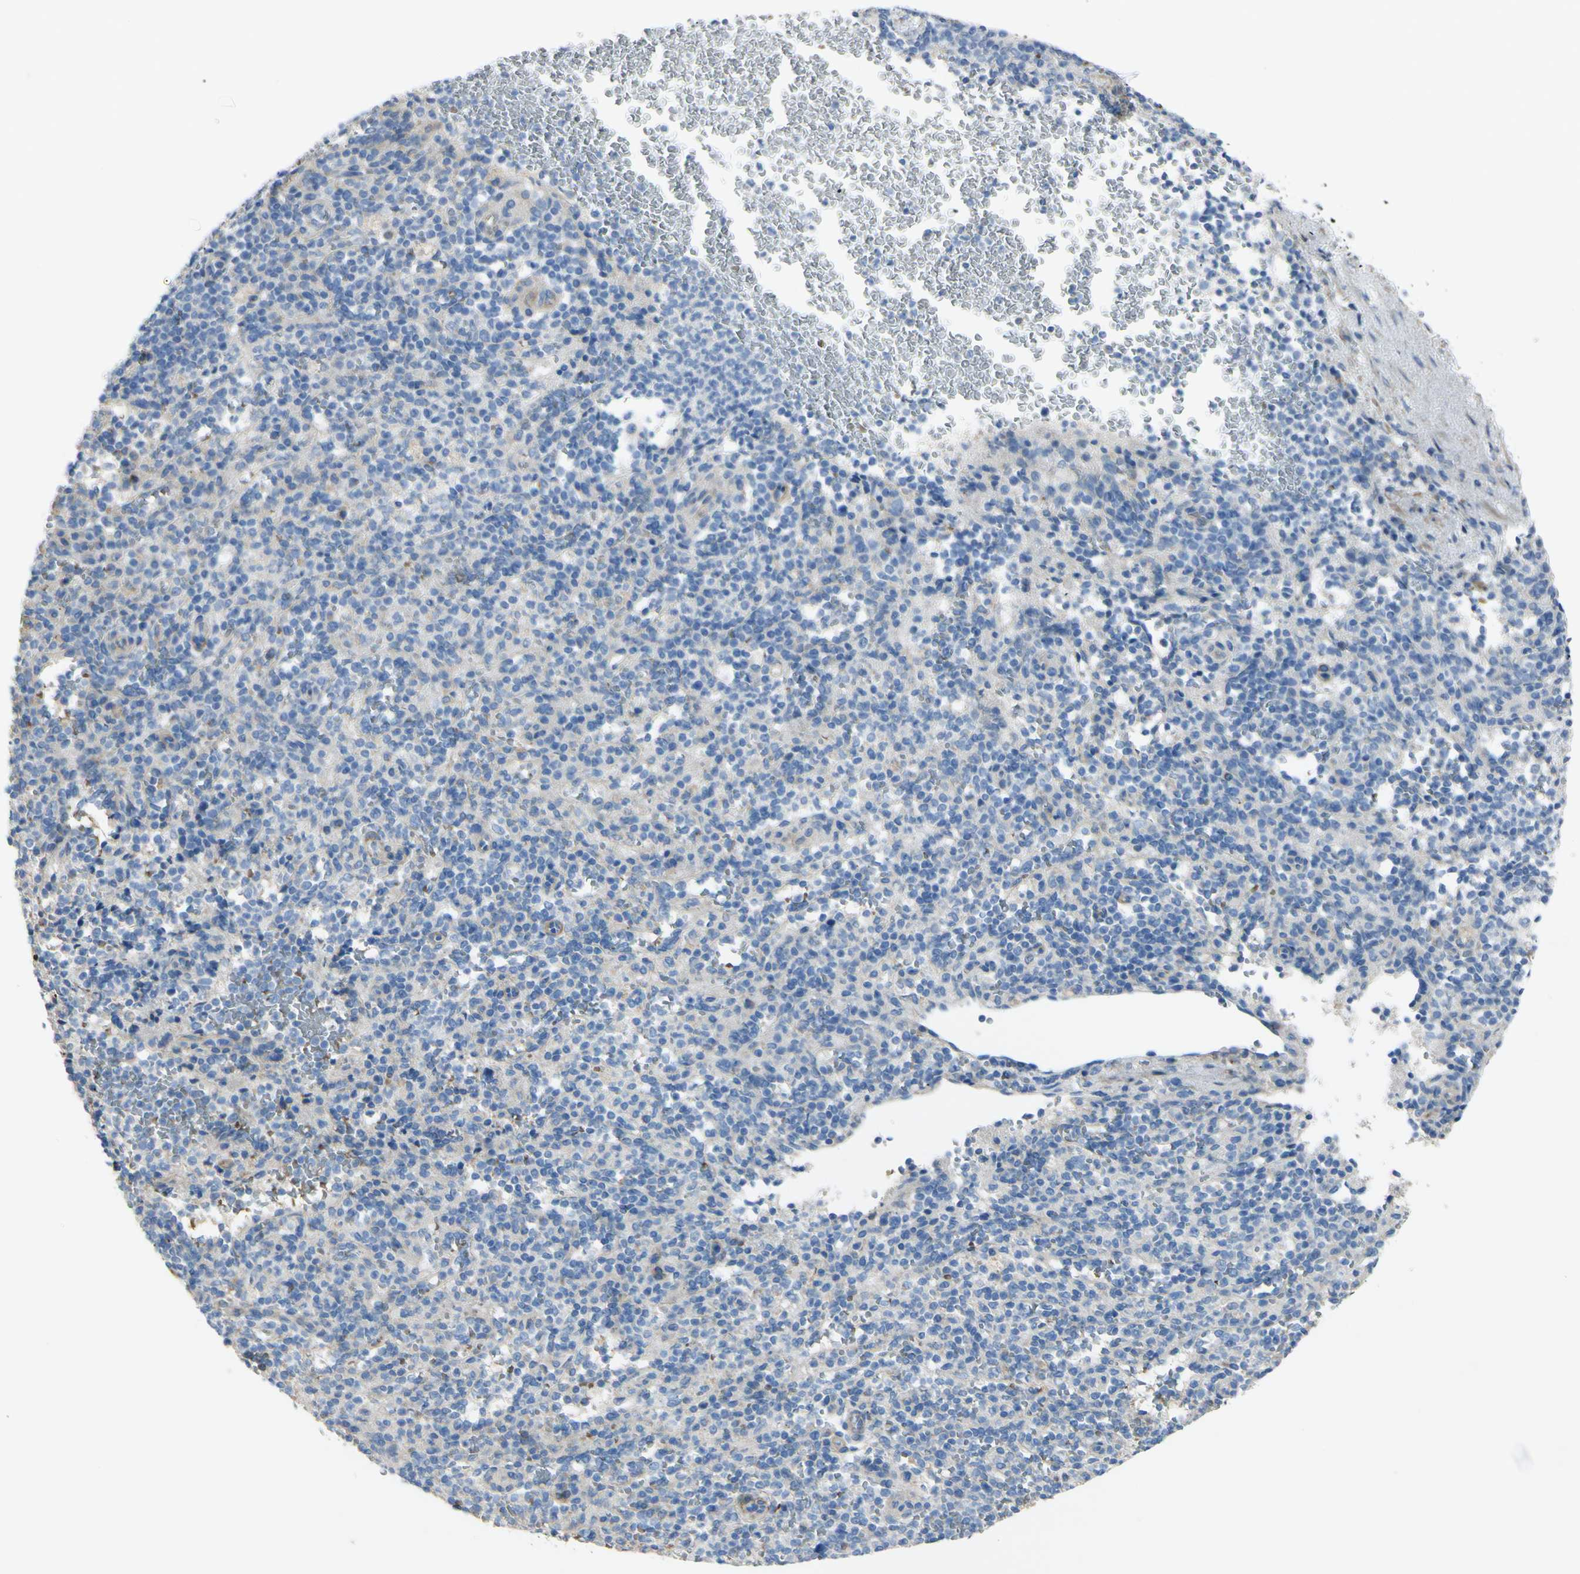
{"staining": {"intensity": "negative", "quantity": "none", "location": "none"}, "tissue": "spleen", "cell_type": "Cells in red pulp", "image_type": "normal", "snomed": [{"axis": "morphology", "description": "Normal tissue, NOS"}, {"axis": "topography", "description": "Spleen"}], "caption": "The histopathology image demonstrates no significant staining in cells in red pulp of spleen. The staining was performed using DAB to visualize the protein expression in brown, while the nuclei were stained in blue with hematoxylin (Magnification: 20x).", "gene": "NCBP2L", "patient": {"sex": "female", "age": 74}}